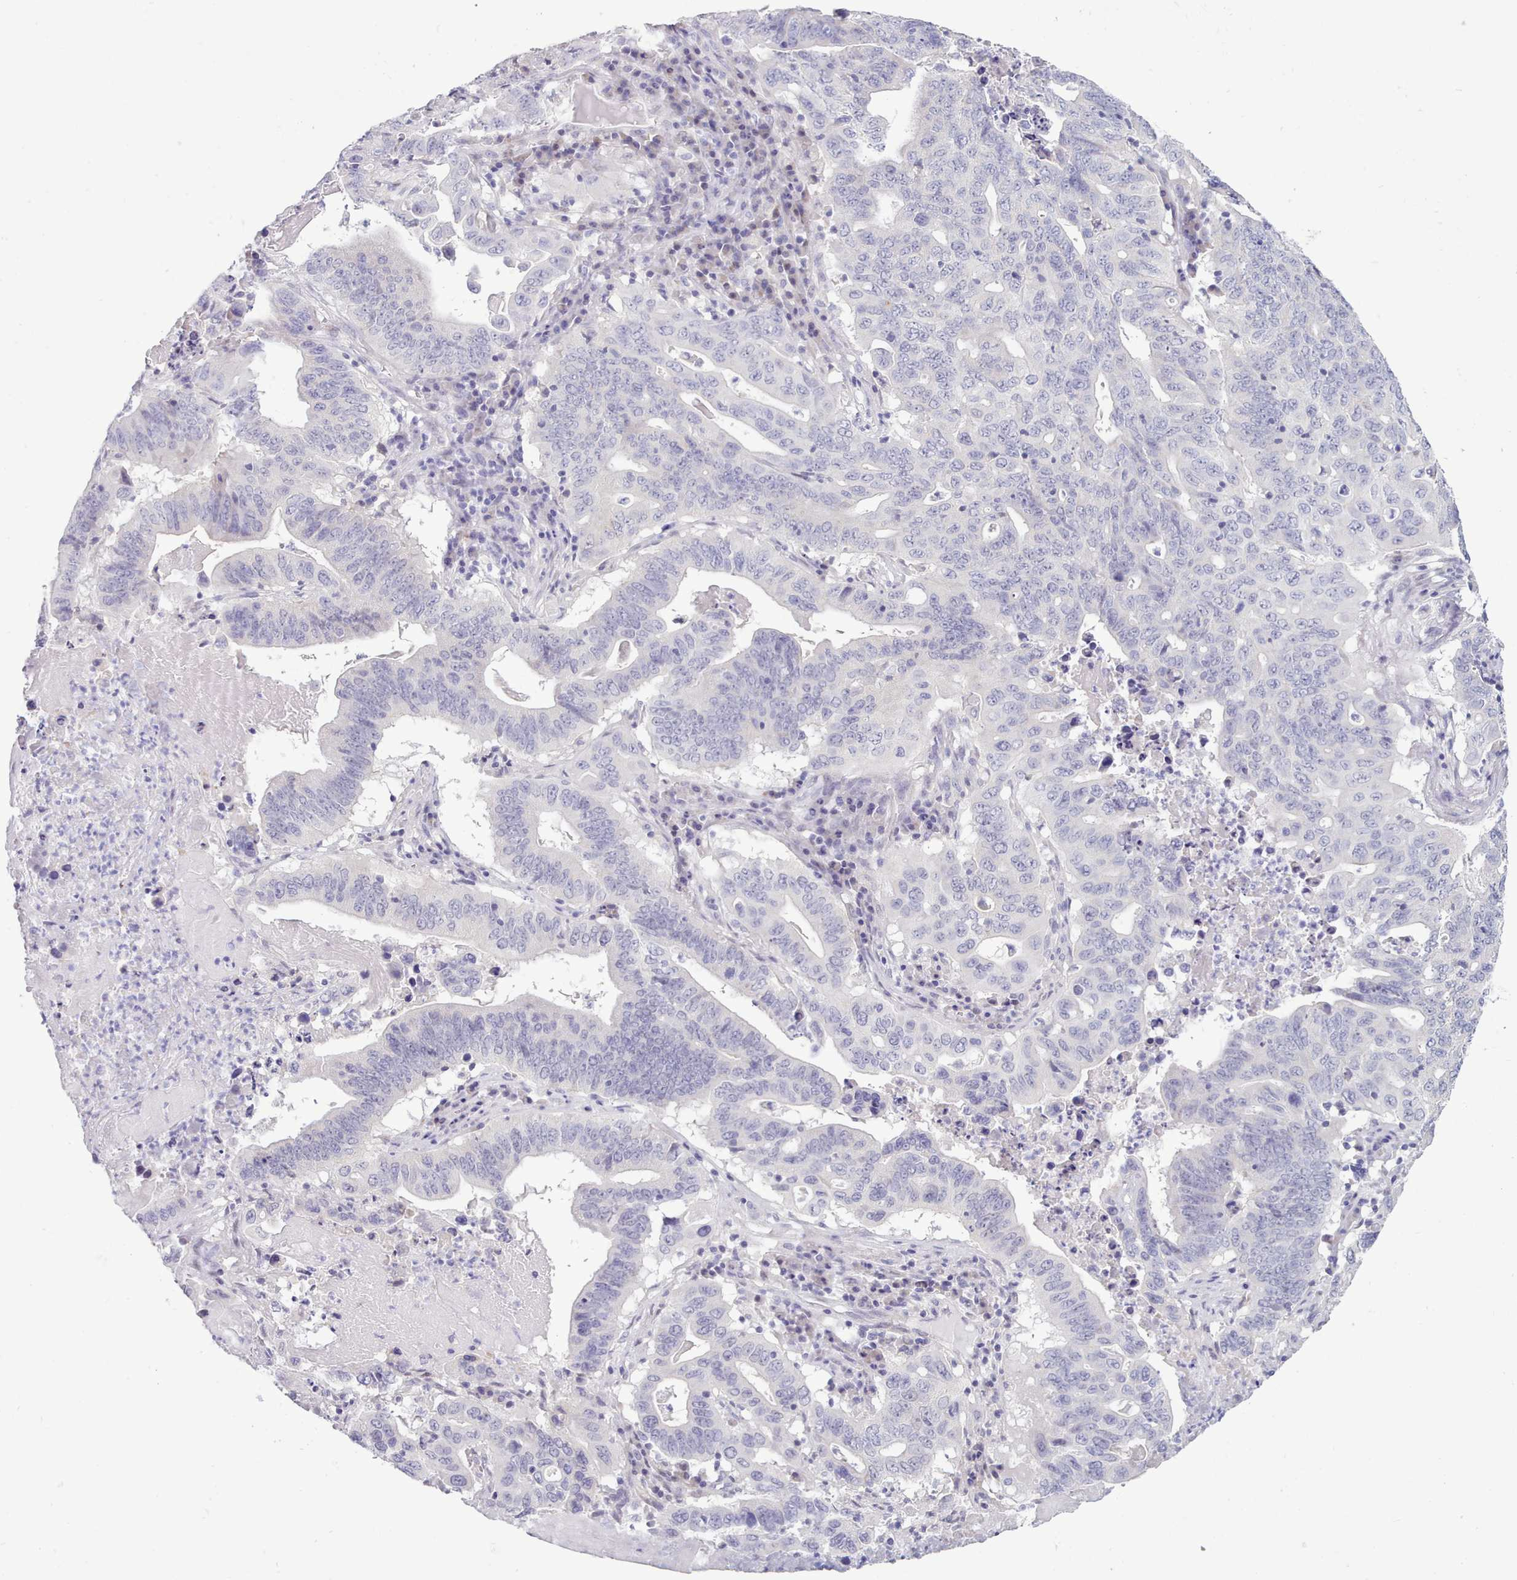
{"staining": {"intensity": "negative", "quantity": "none", "location": "none"}, "tissue": "lung cancer", "cell_type": "Tumor cells", "image_type": "cancer", "snomed": [{"axis": "morphology", "description": "Adenocarcinoma, NOS"}, {"axis": "topography", "description": "Lung"}], "caption": "IHC micrograph of lung cancer stained for a protein (brown), which displays no expression in tumor cells.", "gene": "TMEM253", "patient": {"sex": "female", "age": 60}}